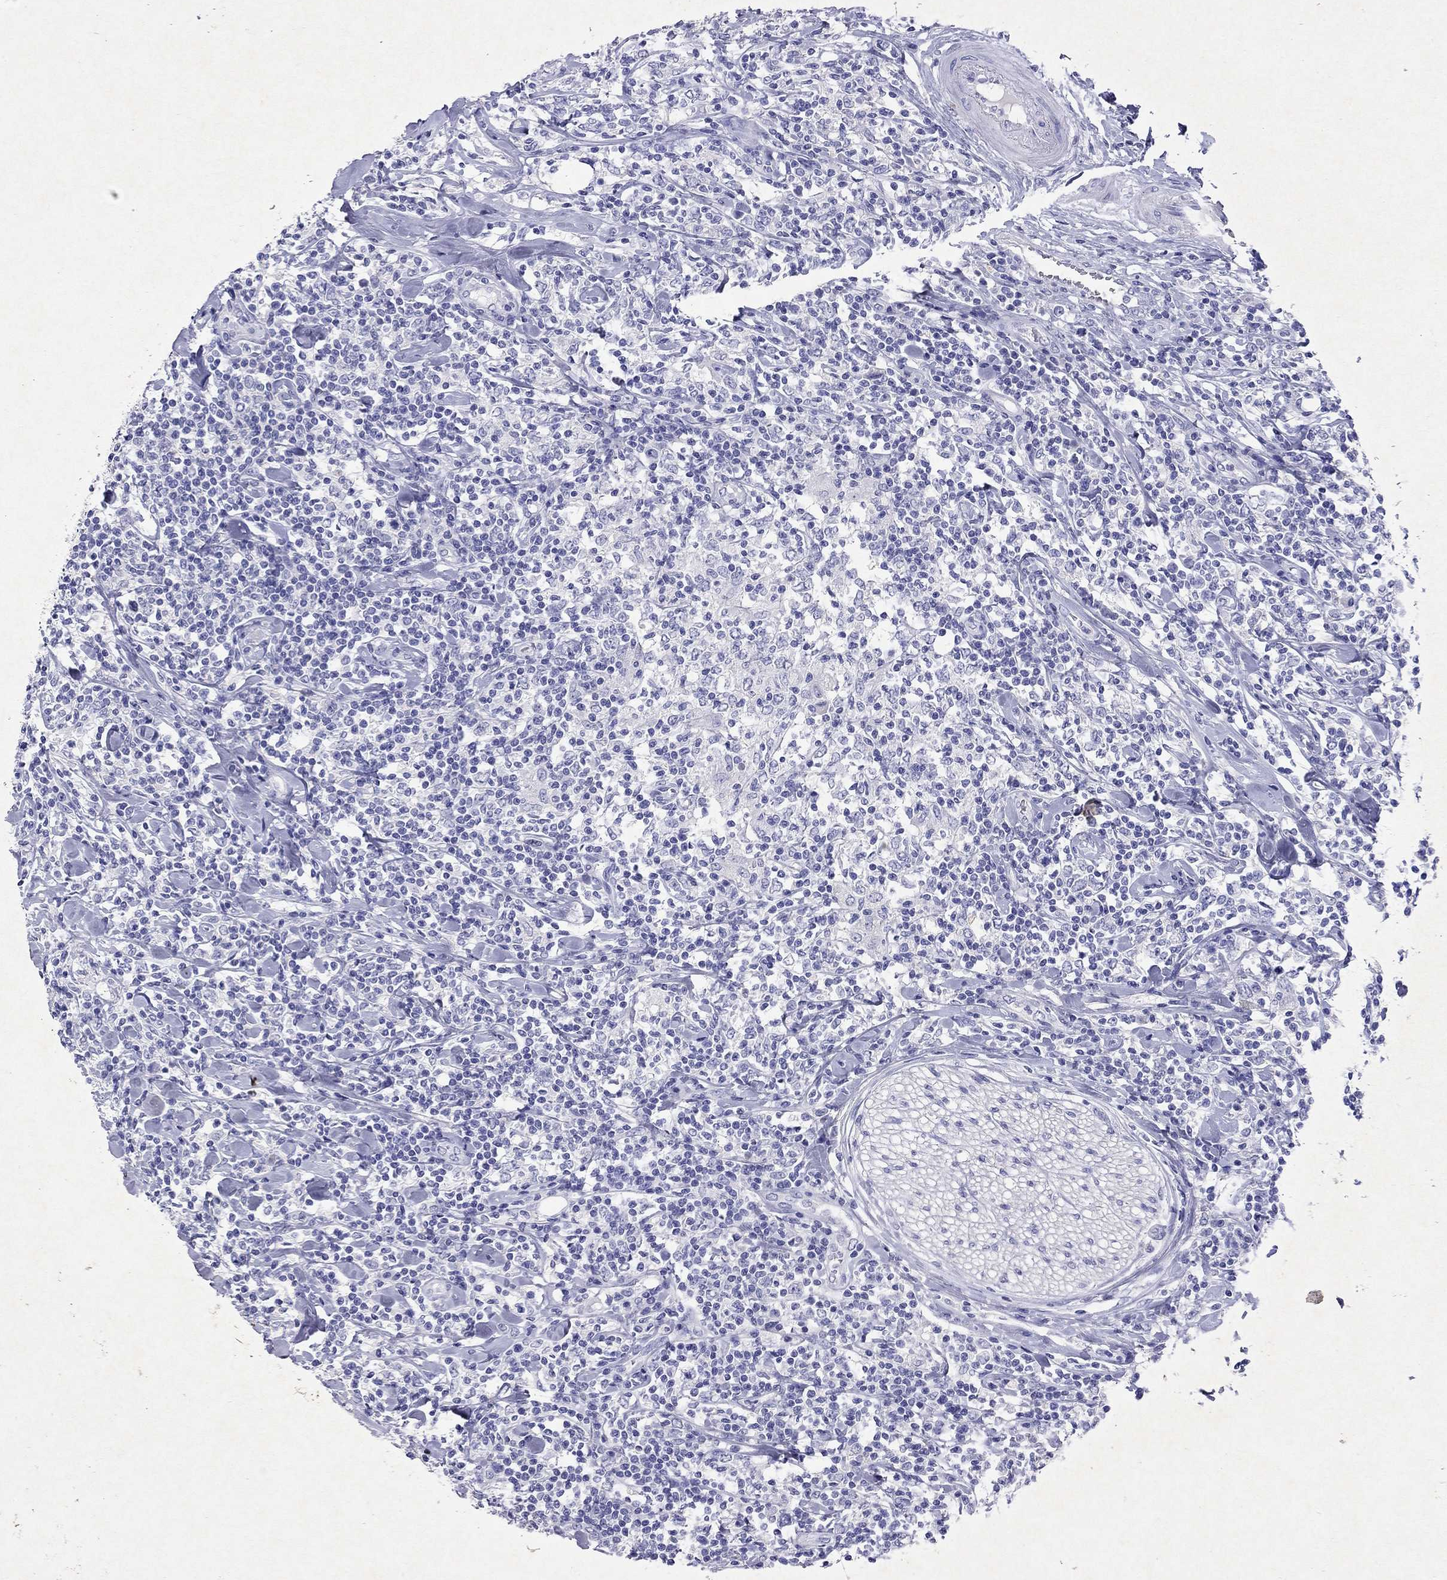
{"staining": {"intensity": "negative", "quantity": "none", "location": "none"}, "tissue": "lymphoma", "cell_type": "Tumor cells", "image_type": "cancer", "snomed": [{"axis": "morphology", "description": "Malignant lymphoma, non-Hodgkin's type, High grade"}, {"axis": "topography", "description": "Lymph node"}], "caption": "DAB (3,3'-diaminobenzidine) immunohistochemical staining of human lymphoma shows no significant expression in tumor cells.", "gene": "ARMC12", "patient": {"sex": "female", "age": 84}}